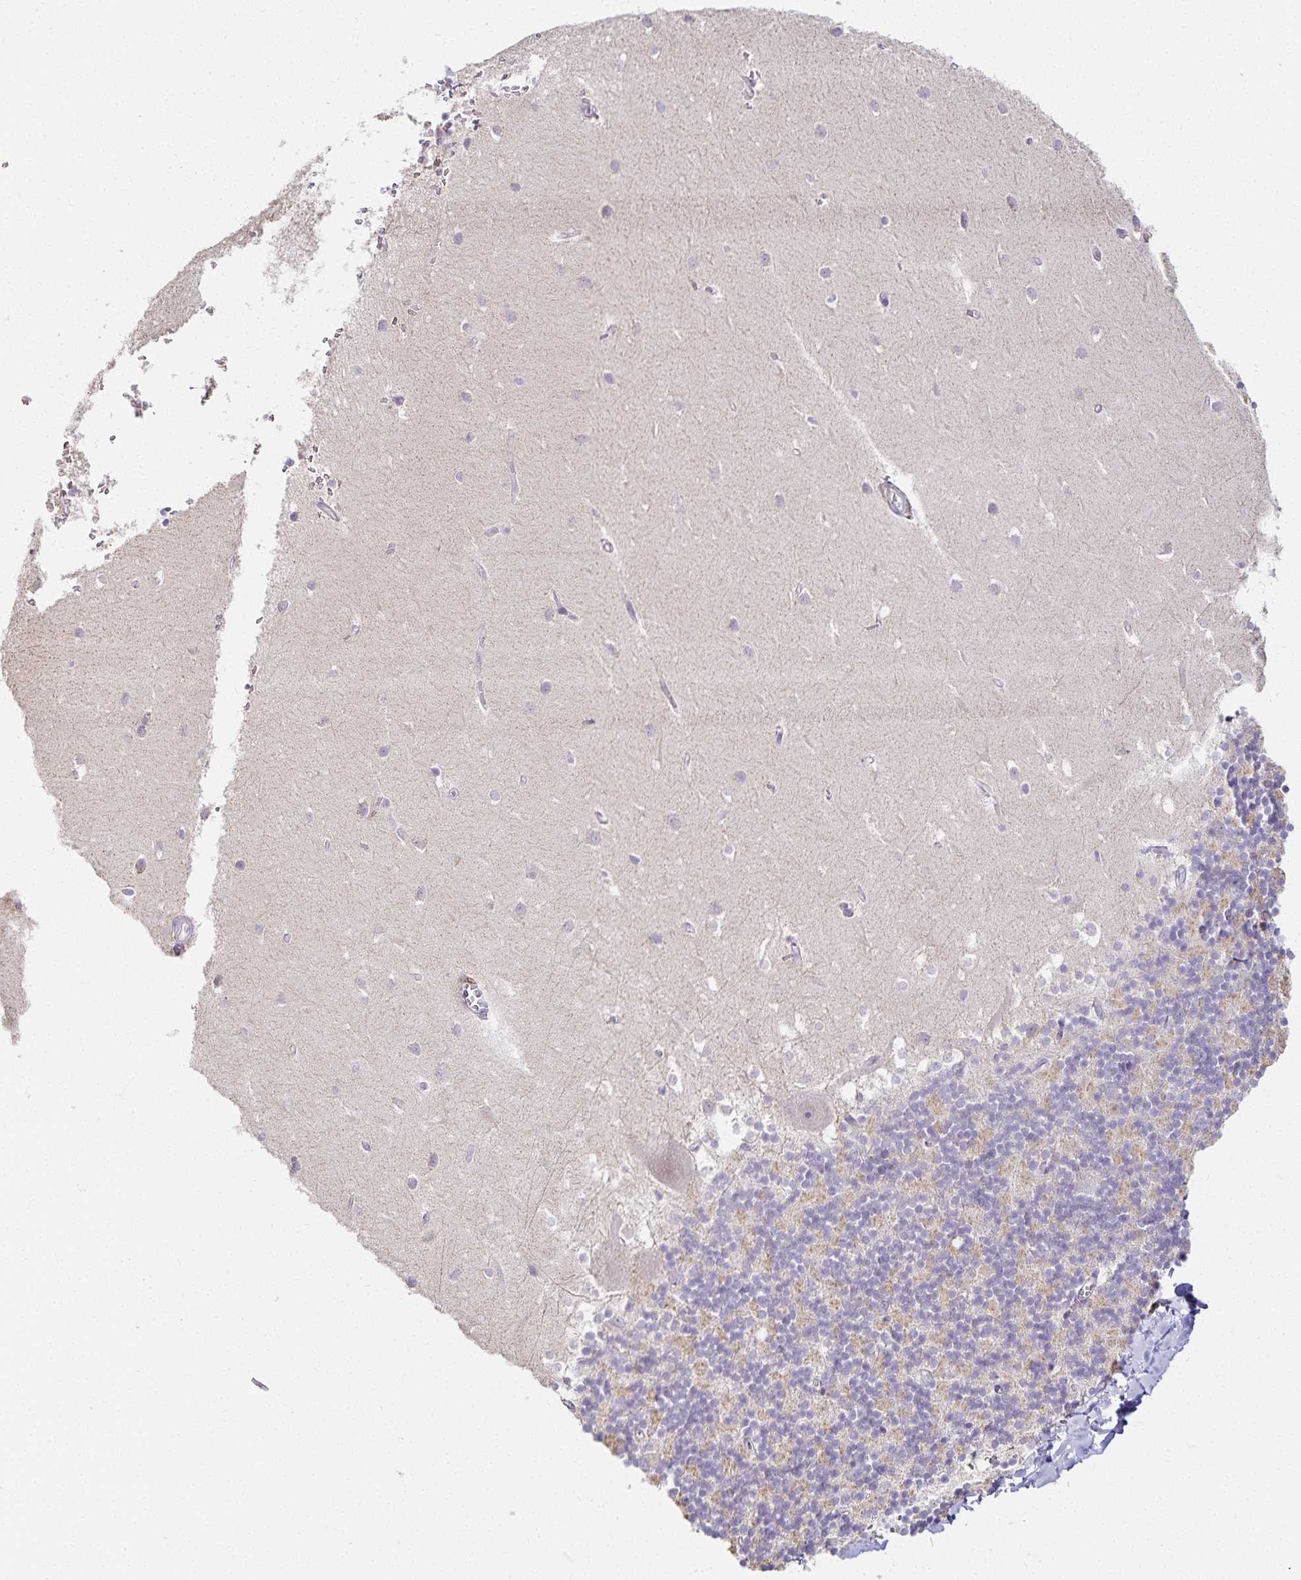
{"staining": {"intensity": "negative", "quantity": "none", "location": "none"}, "tissue": "cerebellum", "cell_type": "Cells in granular layer", "image_type": "normal", "snomed": [{"axis": "morphology", "description": "Normal tissue, NOS"}, {"axis": "topography", "description": "Cerebellum"}], "caption": "Cerebellum was stained to show a protein in brown. There is no significant expression in cells in granular layer. (DAB immunohistochemistry with hematoxylin counter stain).", "gene": "GP2", "patient": {"sex": "male", "age": 54}}